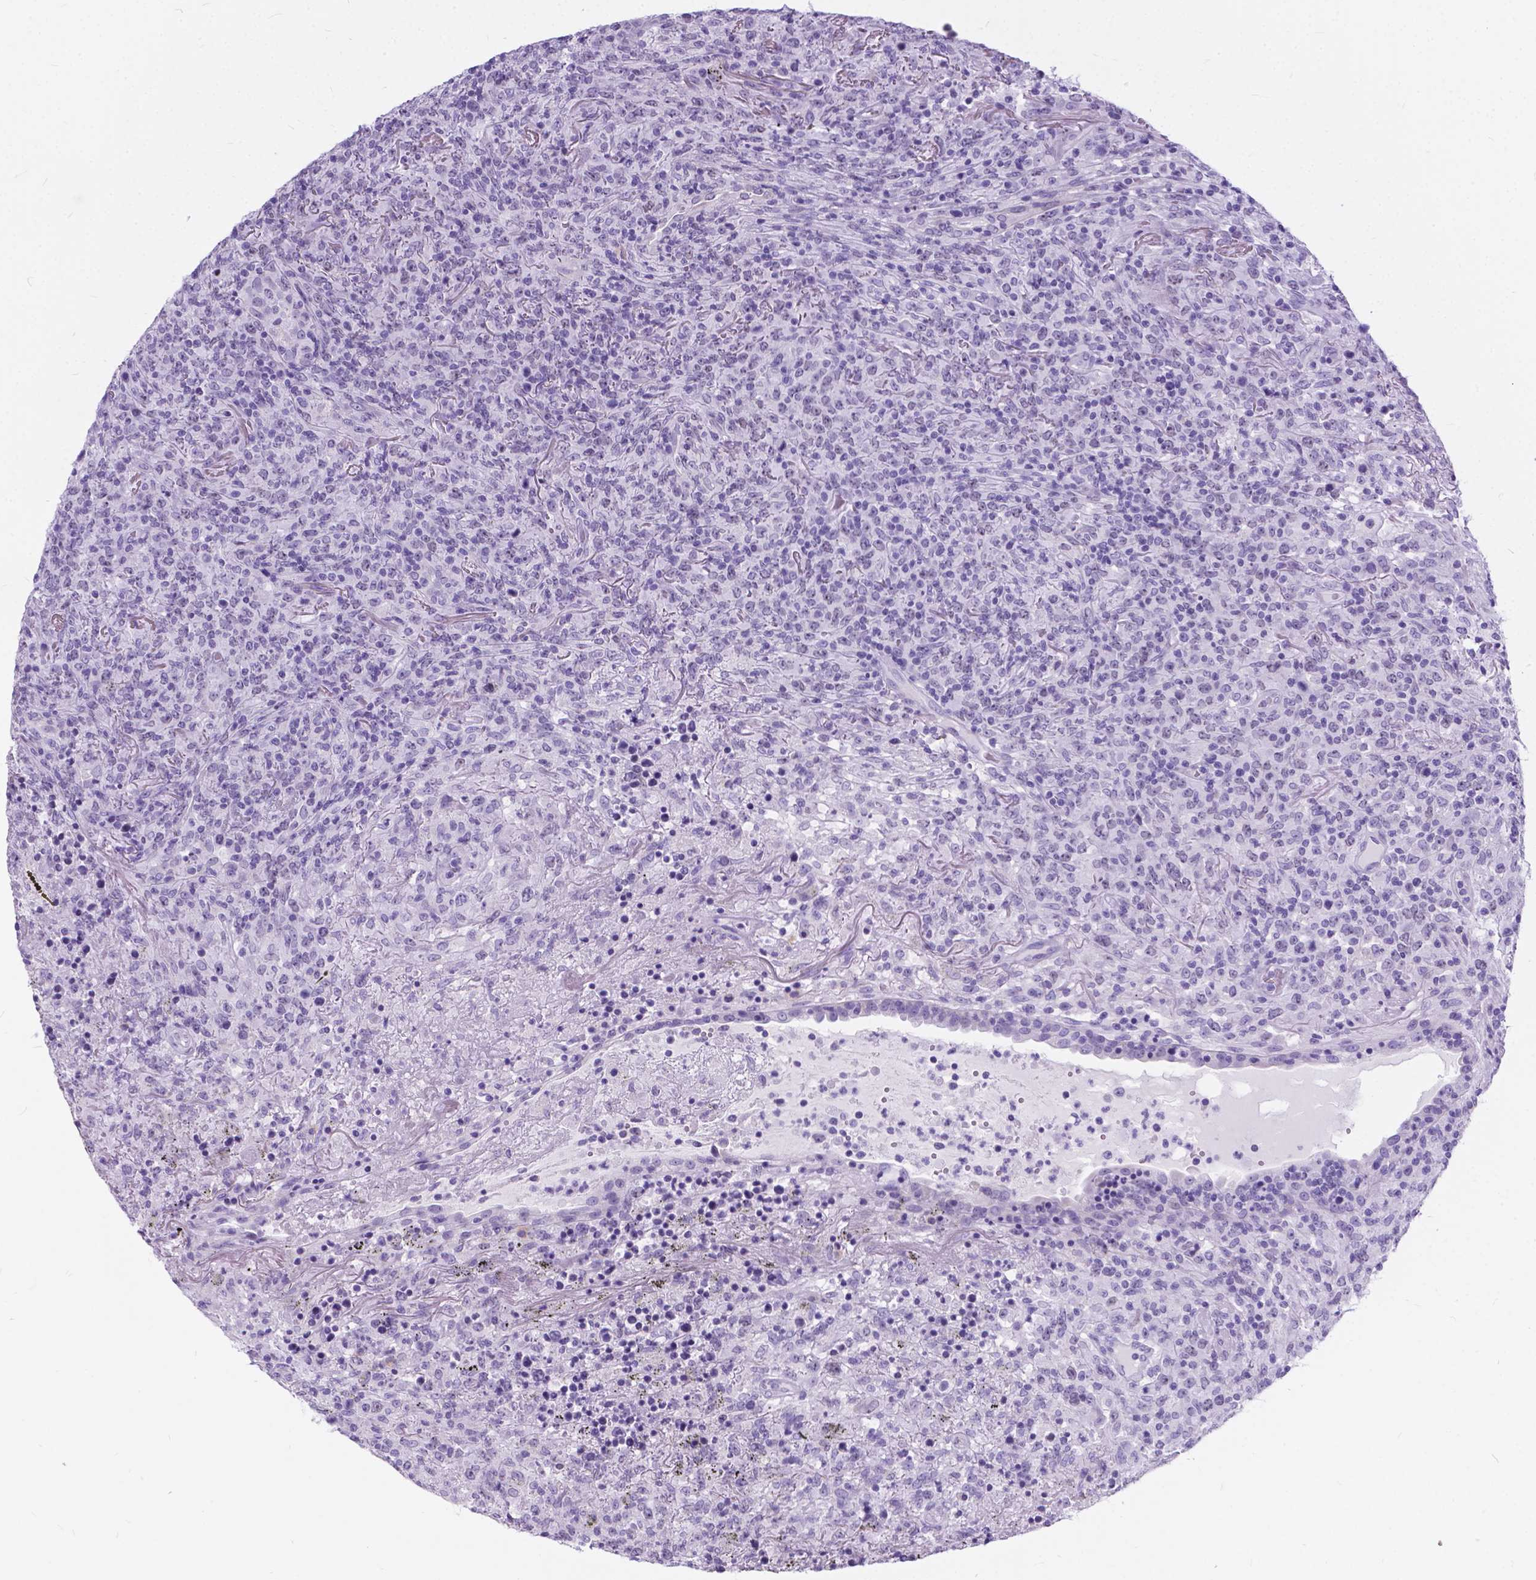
{"staining": {"intensity": "negative", "quantity": "none", "location": "none"}, "tissue": "lymphoma", "cell_type": "Tumor cells", "image_type": "cancer", "snomed": [{"axis": "morphology", "description": "Malignant lymphoma, non-Hodgkin's type, High grade"}, {"axis": "topography", "description": "Lung"}], "caption": "Tumor cells show no significant protein expression in malignant lymphoma, non-Hodgkin's type (high-grade).", "gene": "BSND", "patient": {"sex": "male", "age": 79}}